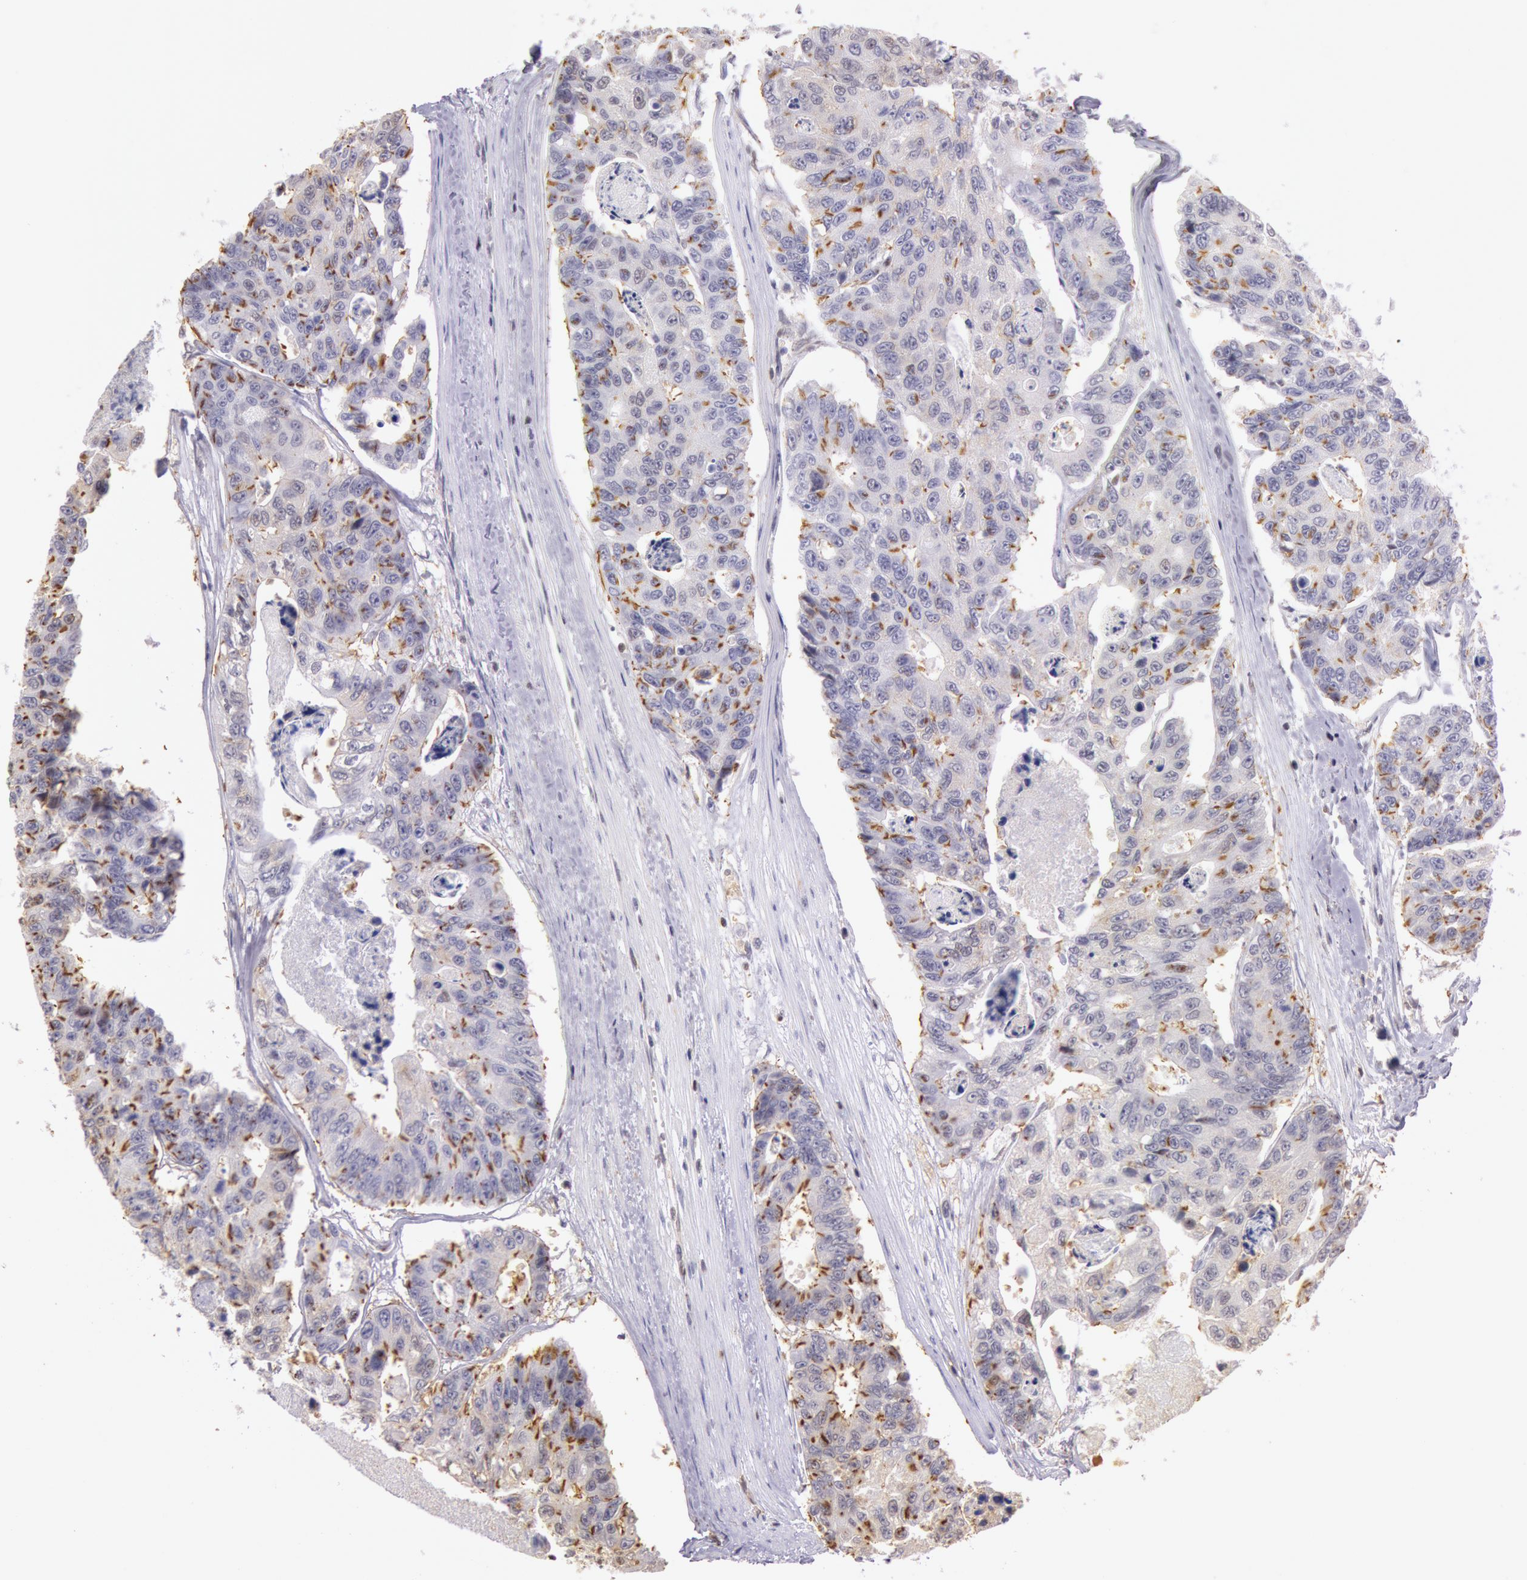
{"staining": {"intensity": "moderate", "quantity": "<25%", "location": "cytoplasmic/membranous"}, "tissue": "colorectal cancer", "cell_type": "Tumor cells", "image_type": "cancer", "snomed": [{"axis": "morphology", "description": "Adenocarcinoma, NOS"}, {"axis": "topography", "description": "Colon"}], "caption": "A photomicrograph showing moderate cytoplasmic/membranous expression in approximately <25% of tumor cells in colorectal adenocarcinoma, as visualized by brown immunohistochemical staining.", "gene": "HIF1A", "patient": {"sex": "female", "age": 86}}